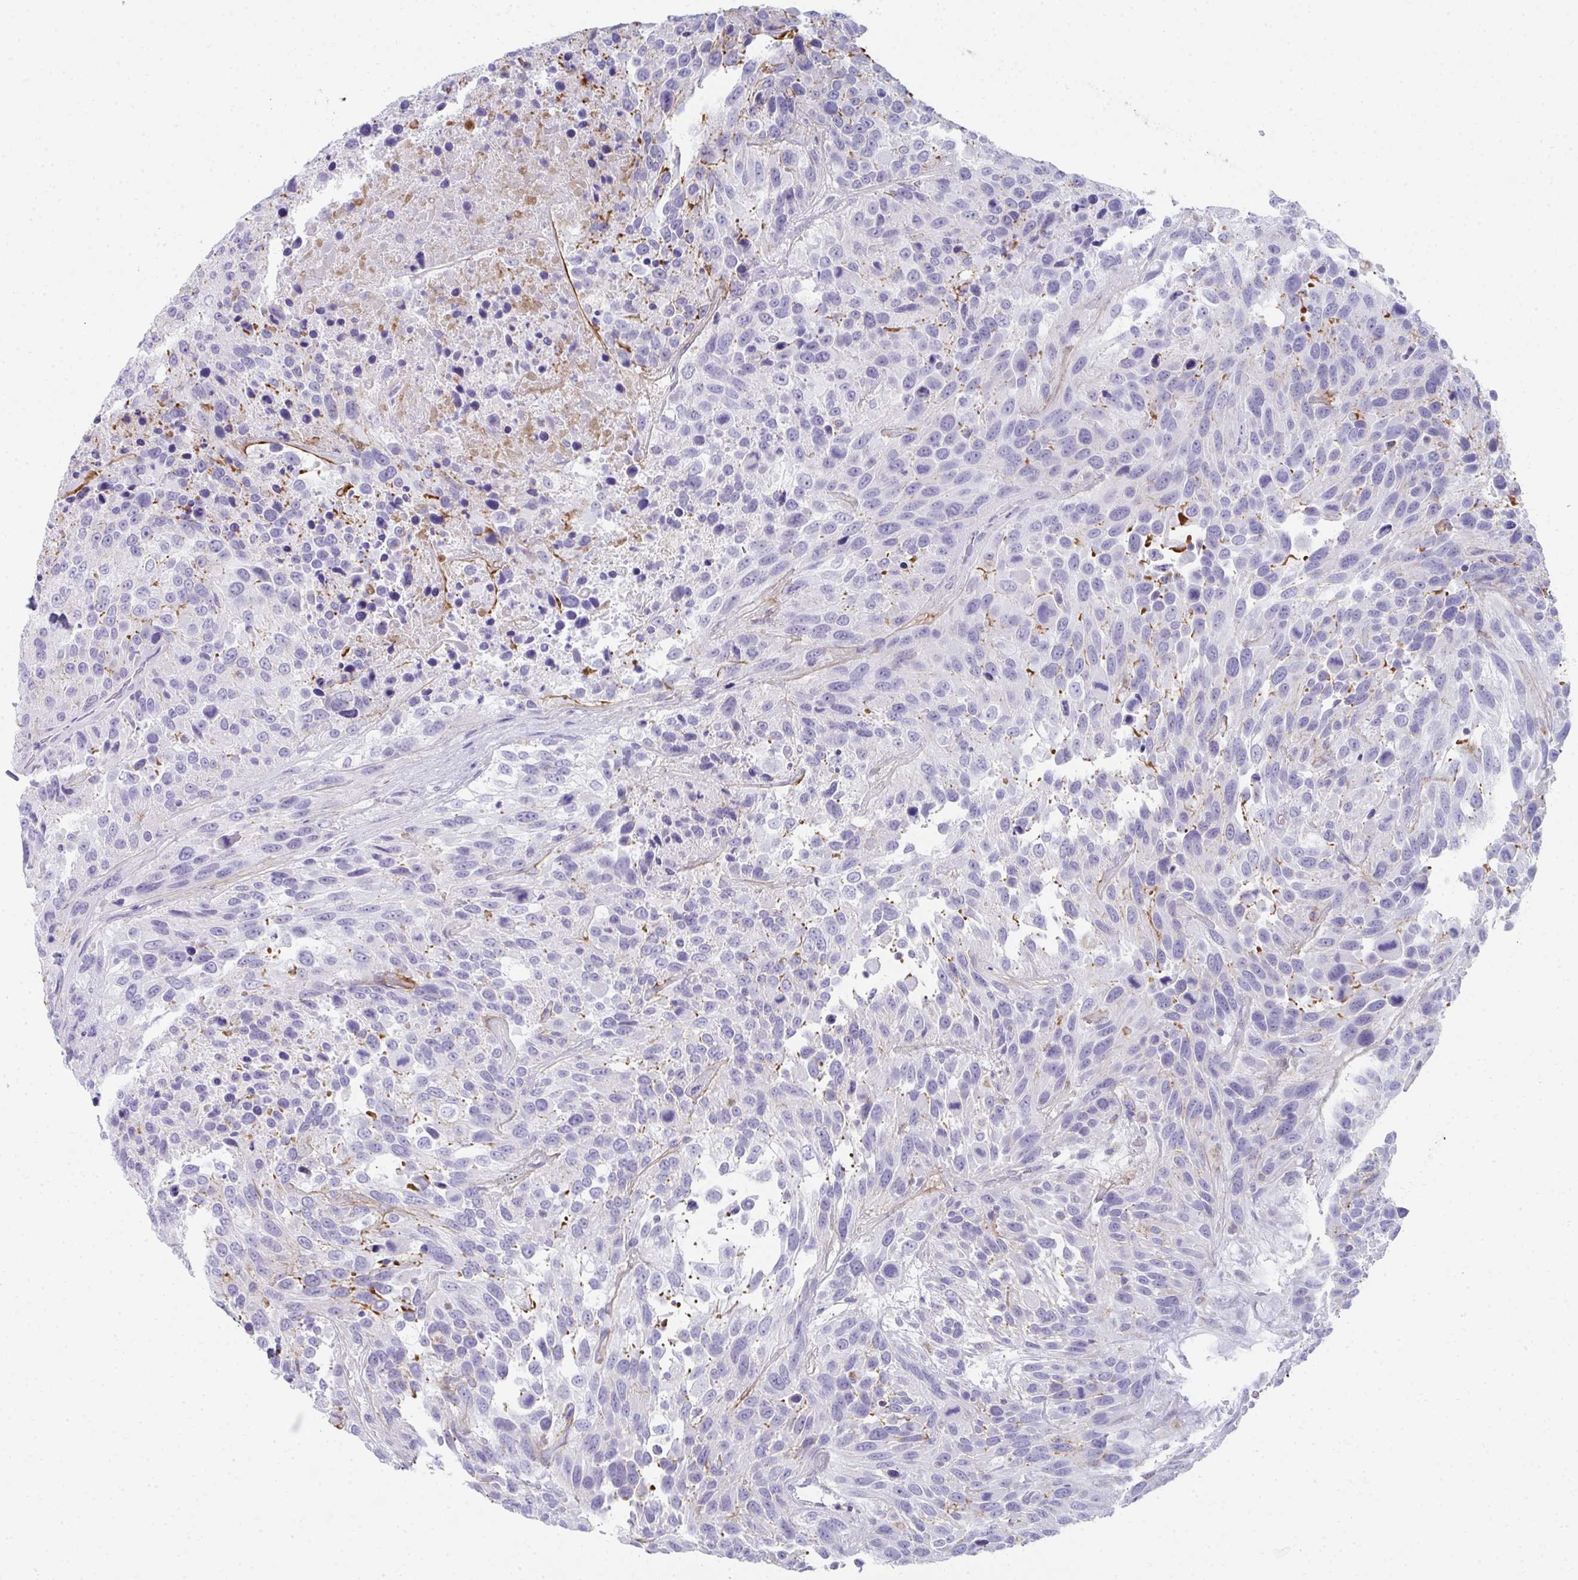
{"staining": {"intensity": "negative", "quantity": "none", "location": "none"}, "tissue": "urothelial cancer", "cell_type": "Tumor cells", "image_type": "cancer", "snomed": [{"axis": "morphology", "description": "Urothelial carcinoma, High grade"}, {"axis": "topography", "description": "Urinary bladder"}], "caption": "There is no significant positivity in tumor cells of urothelial carcinoma (high-grade). (Brightfield microscopy of DAB (3,3'-diaminobenzidine) IHC at high magnification).", "gene": "RLF", "patient": {"sex": "female", "age": 70}}